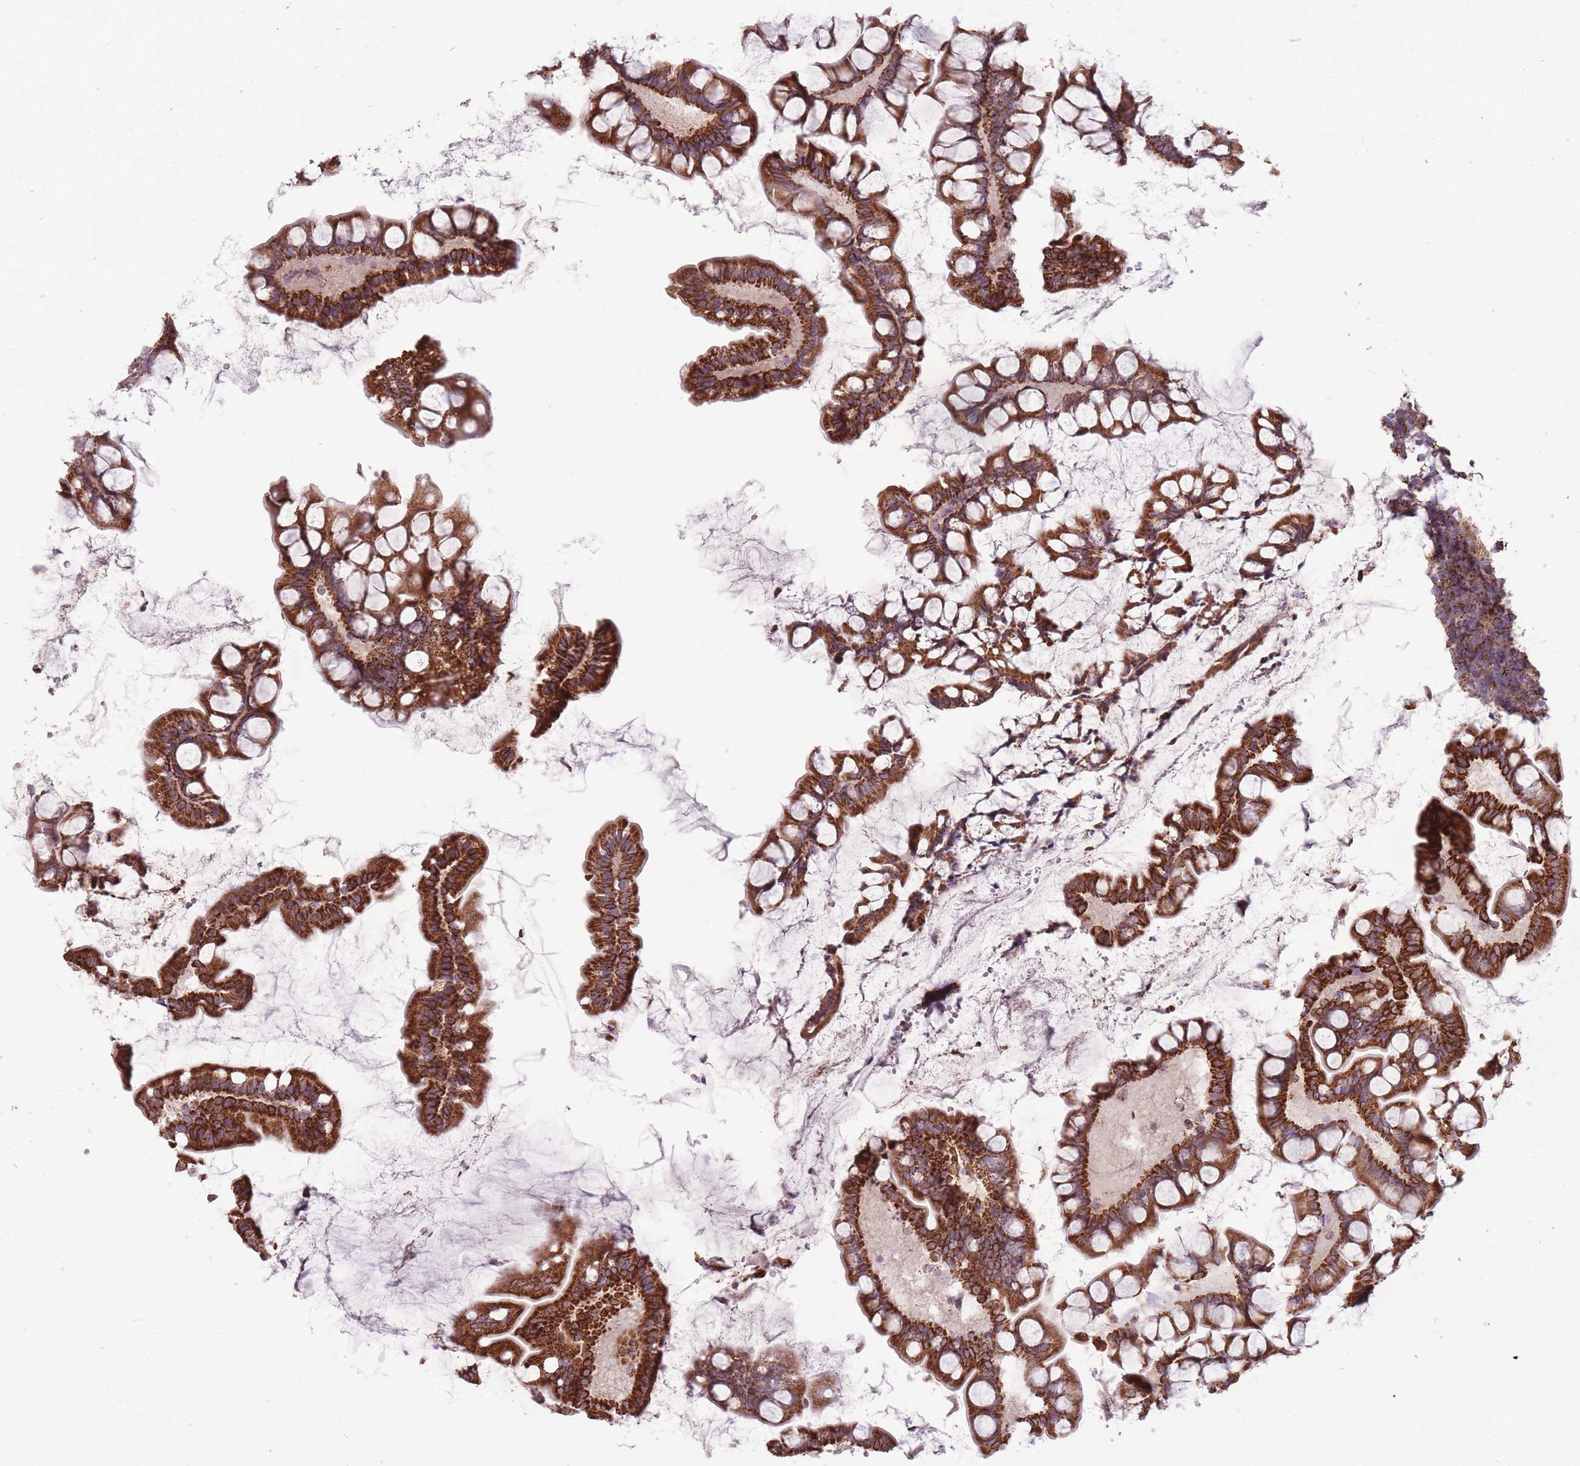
{"staining": {"intensity": "strong", "quantity": ">75%", "location": "cytoplasmic/membranous"}, "tissue": "small intestine", "cell_type": "Glandular cells", "image_type": "normal", "snomed": [{"axis": "morphology", "description": "Normal tissue, NOS"}, {"axis": "topography", "description": "Small intestine"}], "caption": "The image demonstrates immunohistochemical staining of benign small intestine. There is strong cytoplasmic/membranous positivity is identified in about >75% of glandular cells.", "gene": "CNOT8", "patient": {"sex": "male", "age": 70}}